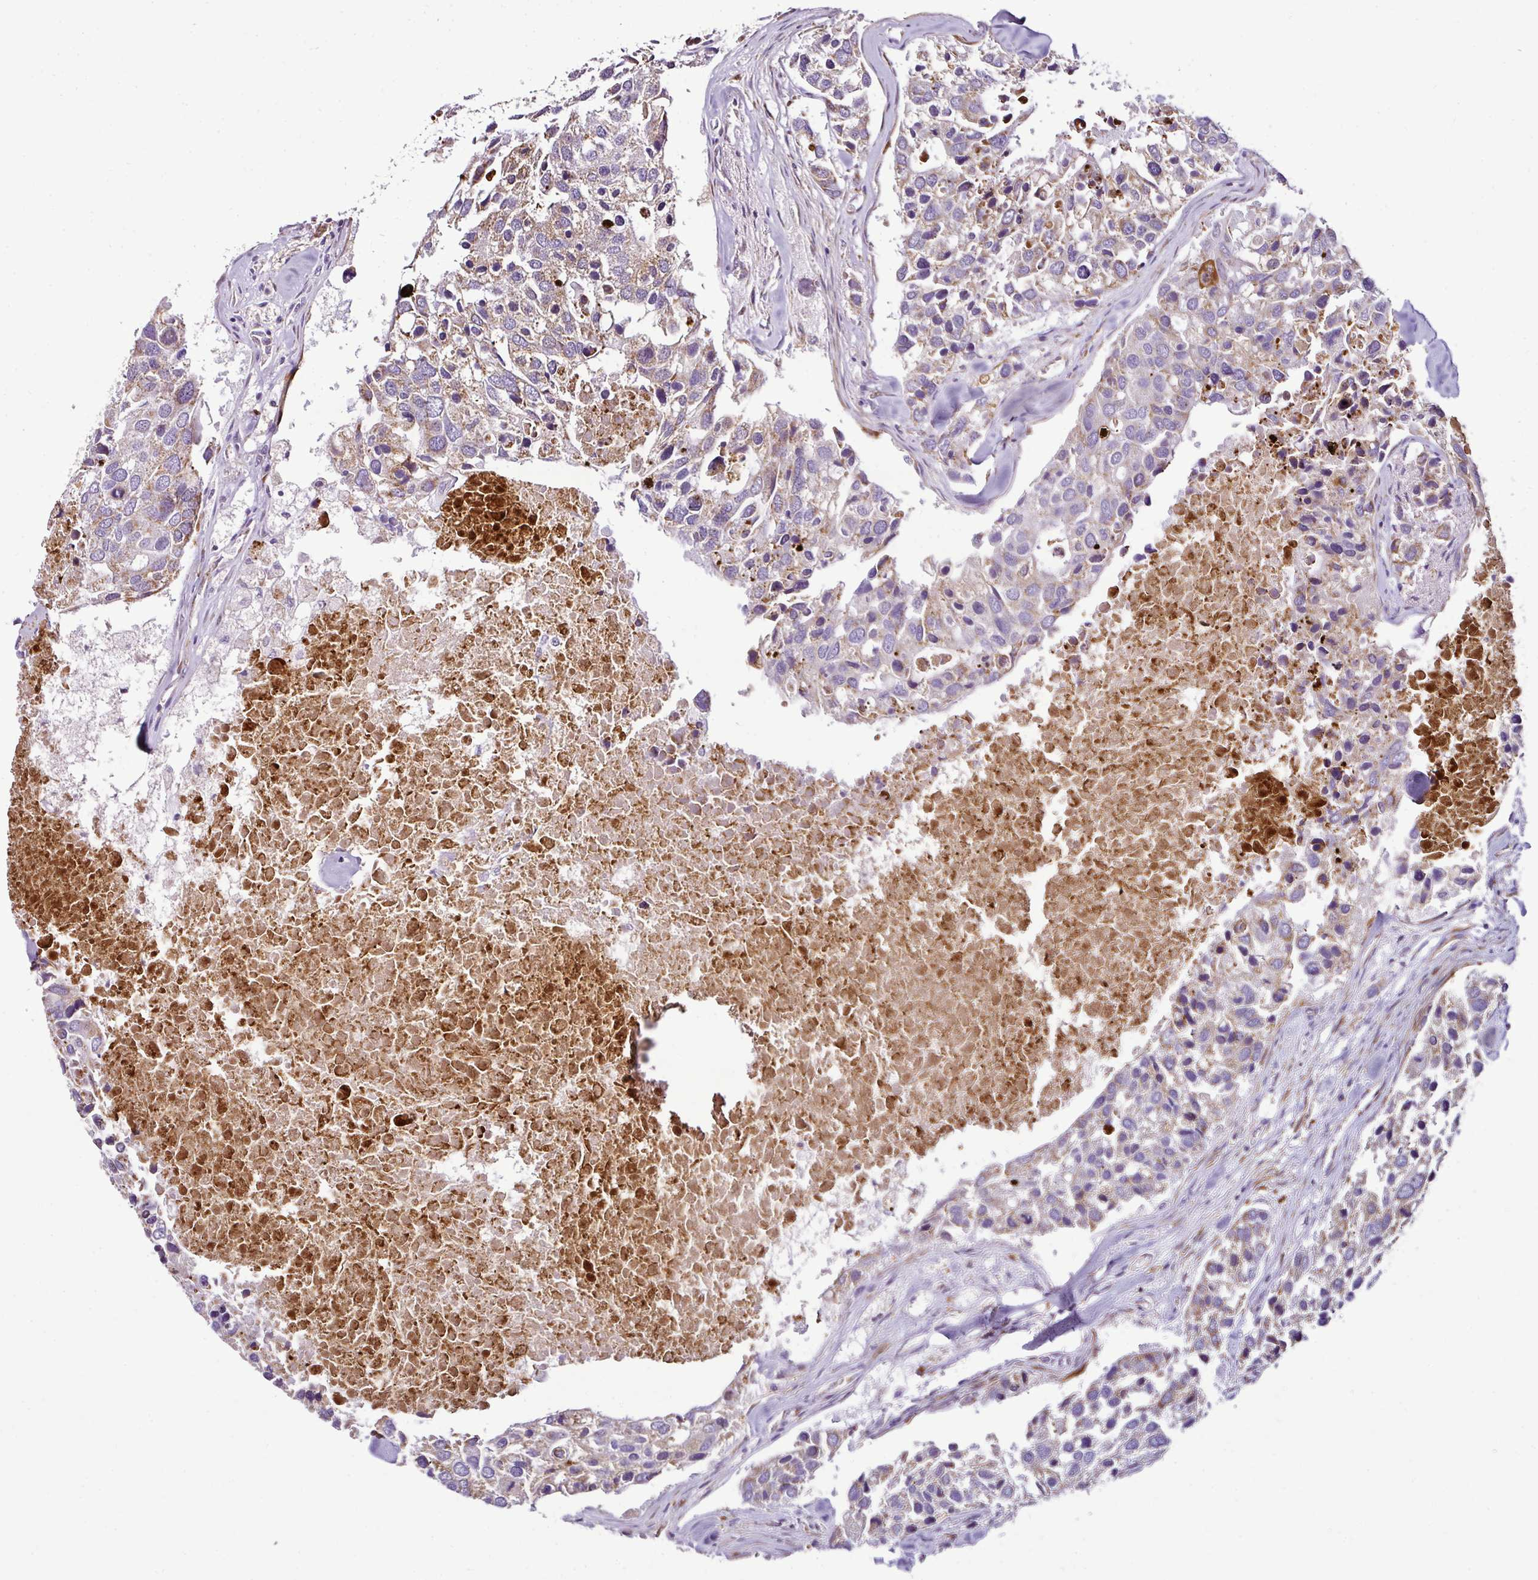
{"staining": {"intensity": "weak", "quantity": "25%-75%", "location": "cytoplasmic/membranous"}, "tissue": "breast cancer", "cell_type": "Tumor cells", "image_type": "cancer", "snomed": [{"axis": "morphology", "description": "Duct carcinoma"}, {"axis": "topography", "description": "Breast"}], "caption": "Protein expression analysis of breast cancer demonstrates weak cytoplasmic/membranous staining in about 25%-75% of tumor cells.", "gene": "DPAGT1", "patient": {"sex": "female", "age": 83}}